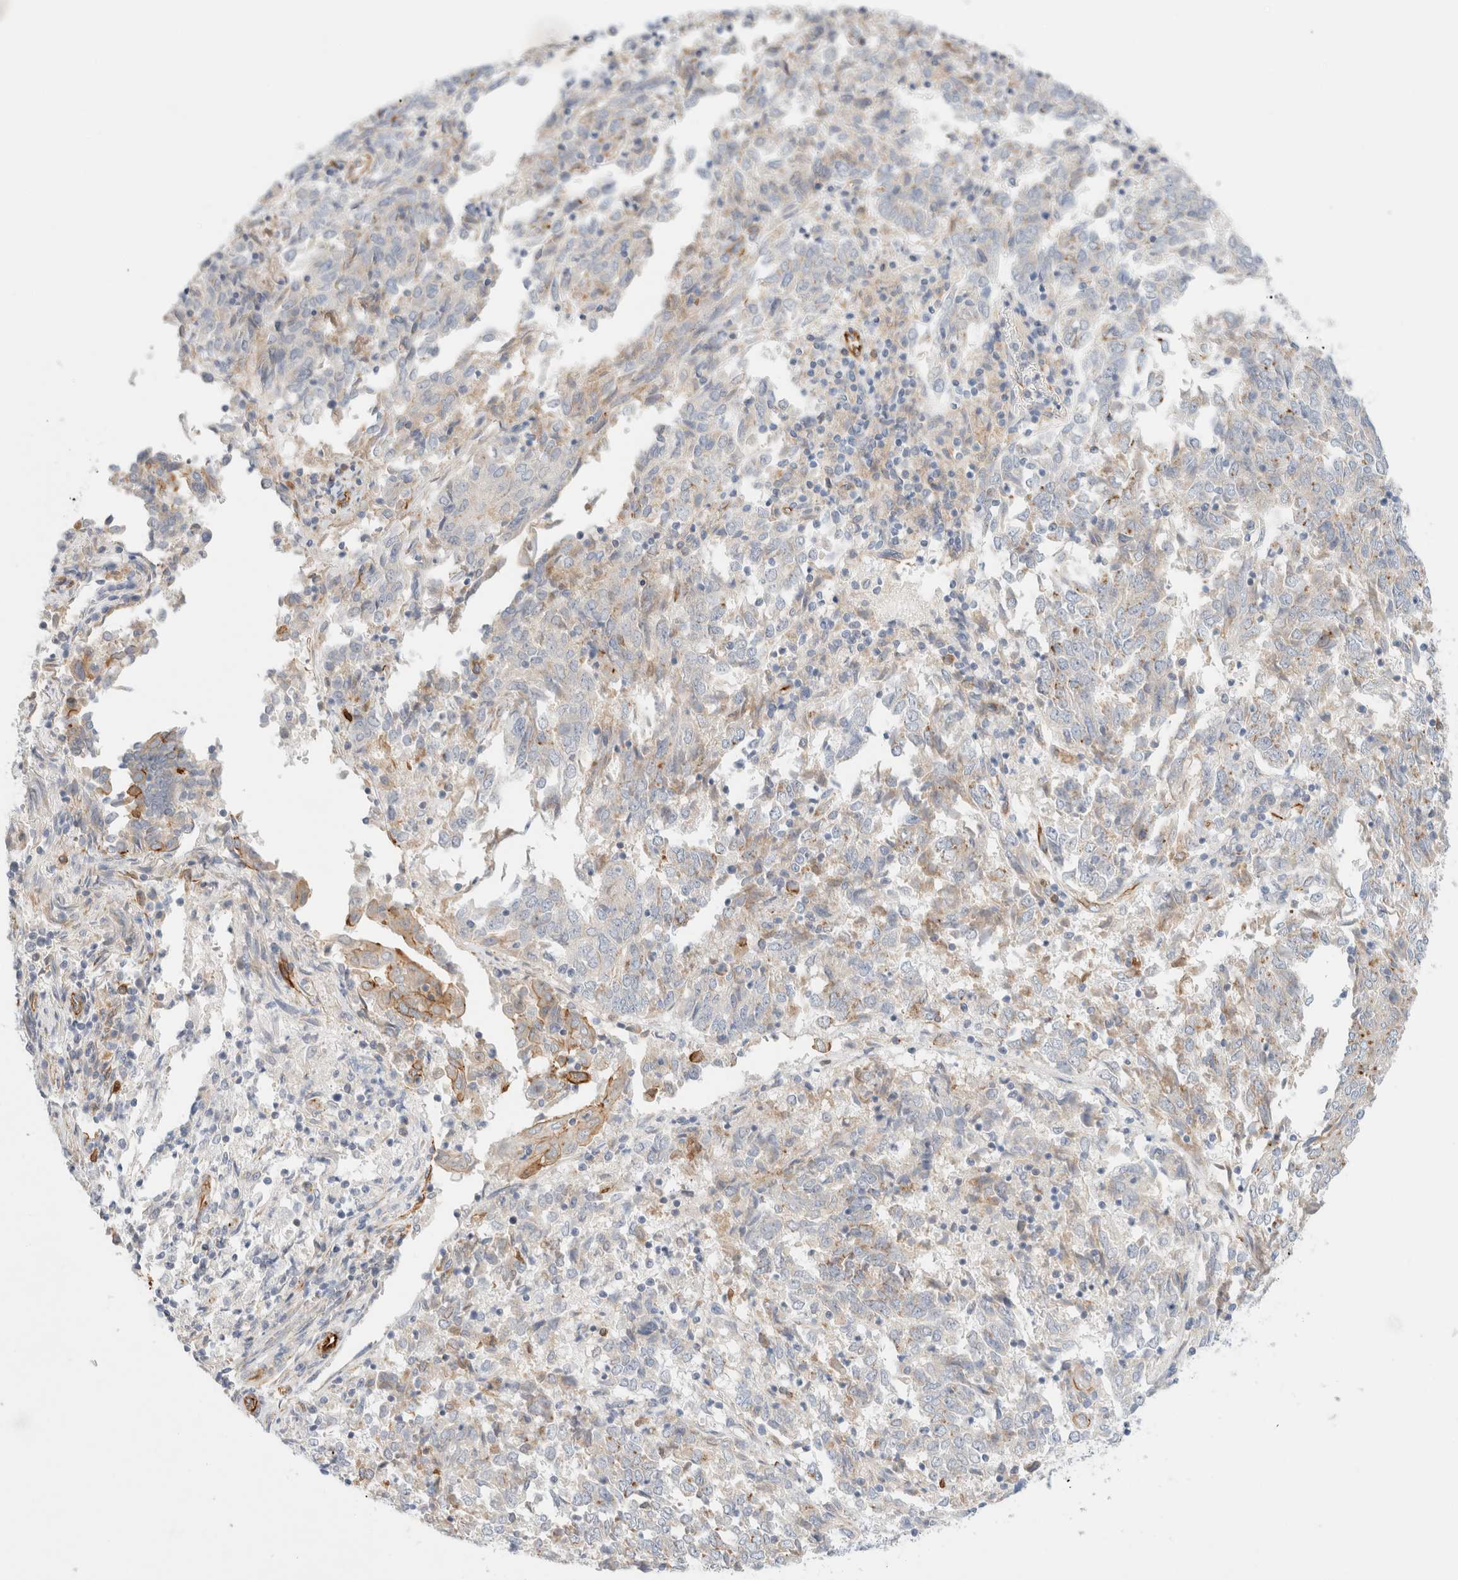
{"staining": {"intensity": "weak", "quantity": "25%-75%", "location": "cytoplasmic/membranous"}, "tissue": "endometrial cancer", "cell_type": "Tumor cells", "image_type": "cancer", "snomed": [{"axis": "morphology", "description": "Adenocarcinoma, NOS"}, {"axis": "topography", "description": "Endometrium"}], "caption": "DAB (3,3'-diaminobenzidine) immunohistochemical staining of endometrial cancer (adenocarcinoma) displays weak cytoplasmic/membranous protein positivity in approximately 25%-75% of tumor cells.", "gene": "SLC25A48", "patient": {"sex": "female", "age": 80}}